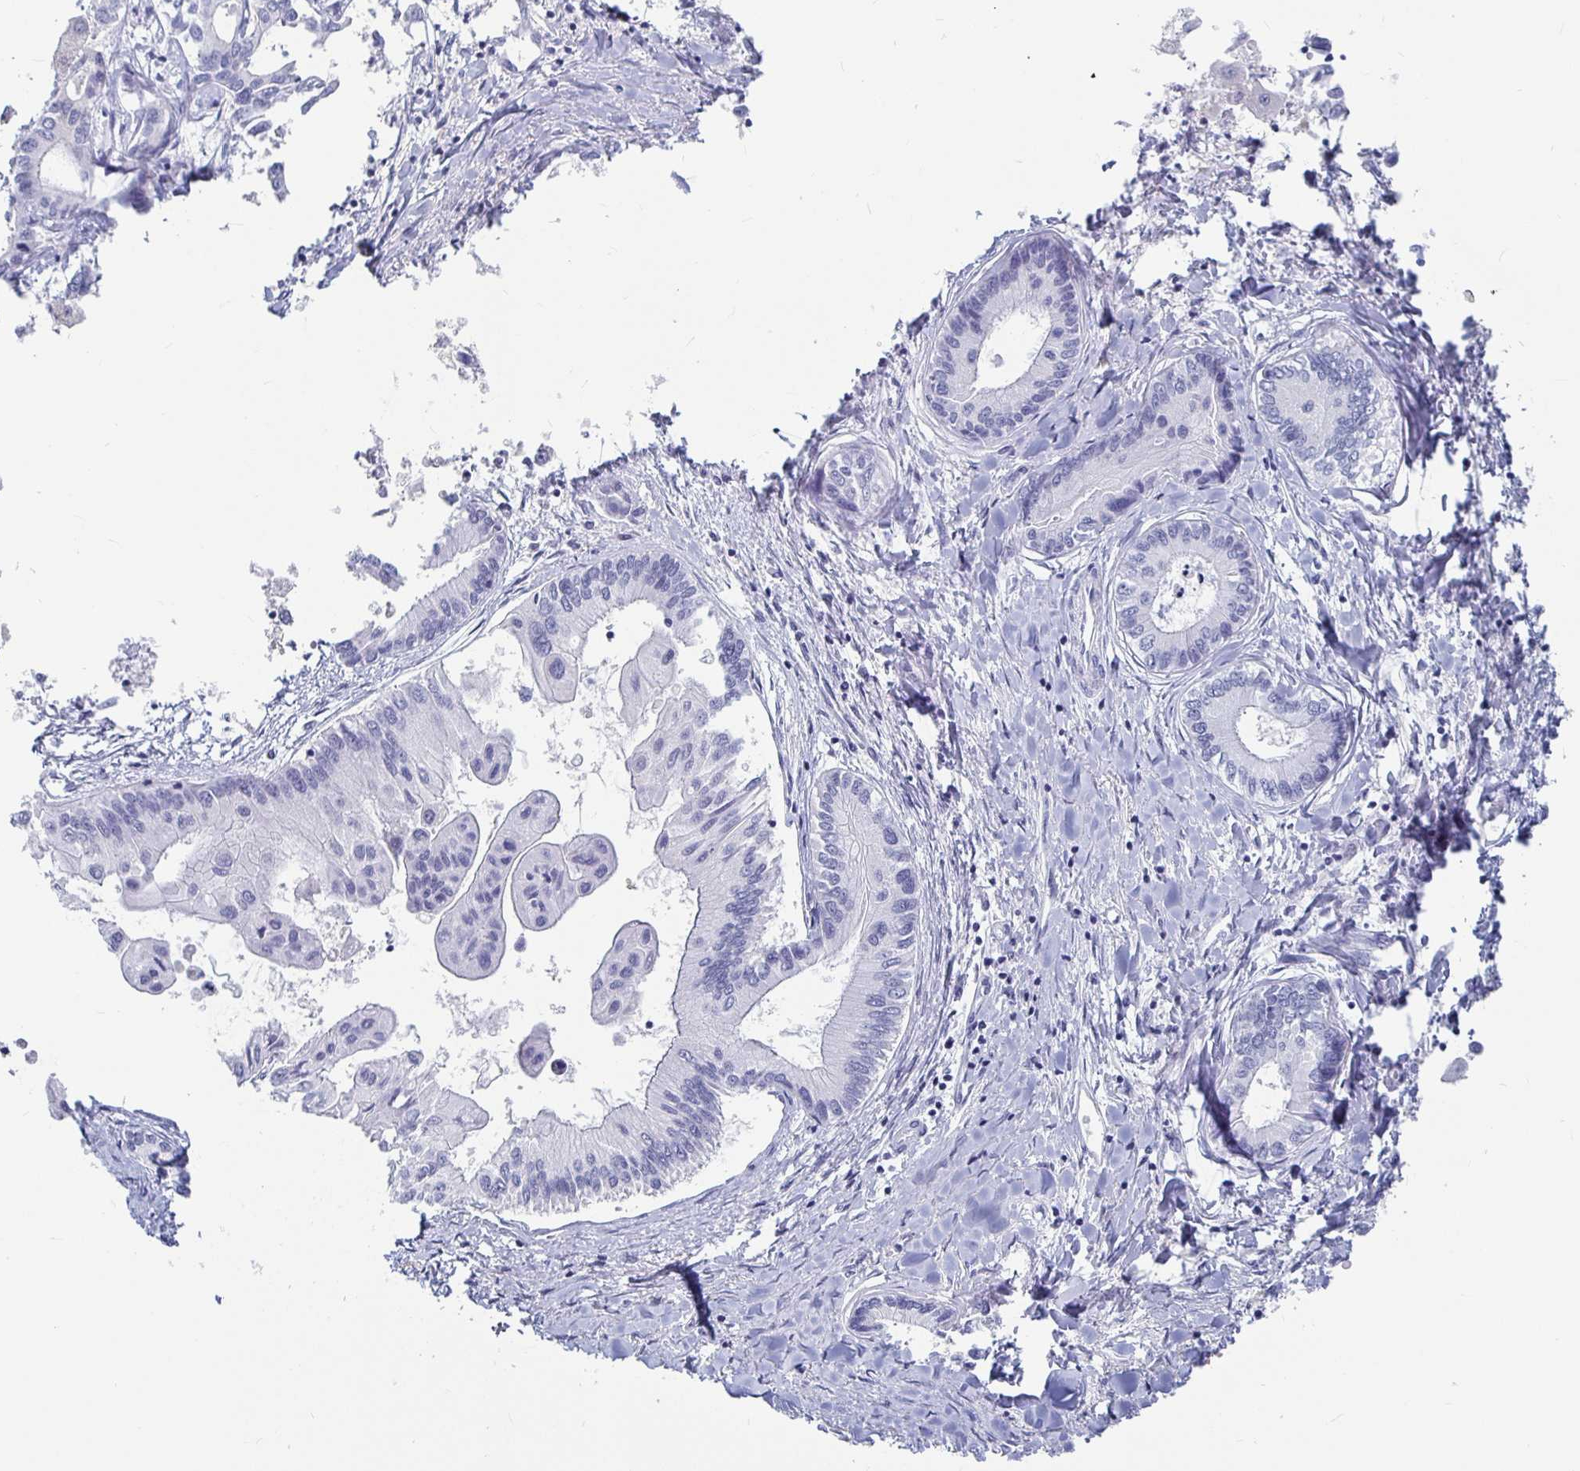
{"staining": {"intensity": "negative", "quantity": "none", "location": "none"}, "tissue": "liver cancer", "cell_type": "Tumor cells", "image_type": "cancer", "snomed": [{"axis": "morphology", "description": "Cholangiocarcinoma"}, {"axis": "topography", "description": "Liver"}], "caption": "An immunohistochemistry (IHC) image of liver cancer (cholangiocarcinoma) is shown. There is no staining in tumor cells of liver cancer (cholangiocarcinoma).", "gene": "CA9", "patient": {"sex": "male", "age": 66}}